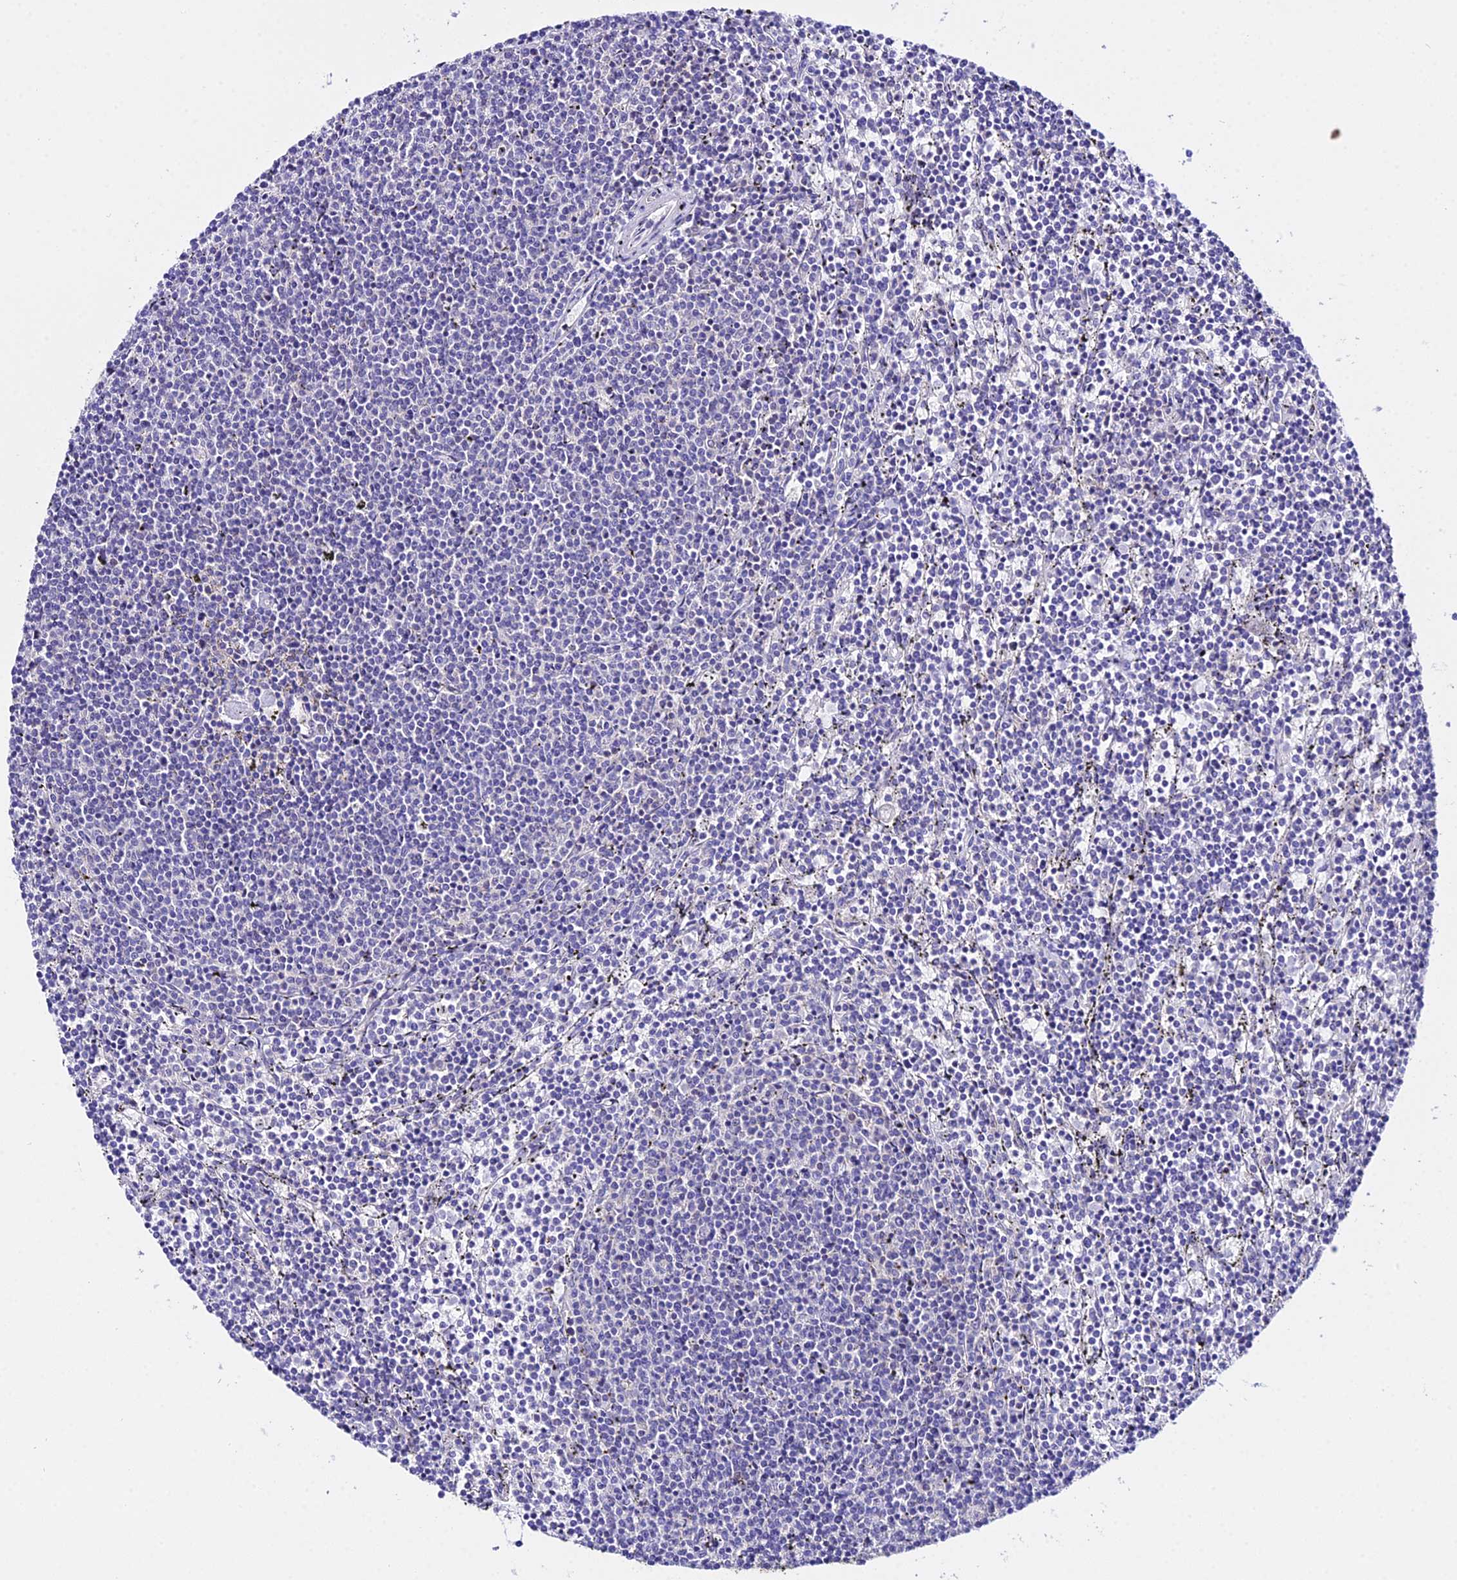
{"staining": {"intensity": "negative", "quantity": "none", "location": "none"}, "tissue": "lymphoma", "cell_type": "Tumor cells", "image_type": "cancer", "snomed": [{"axis": "morphology", "description": "Malignant lymphoma, non-Hodgkin's type, Low grade"}, {"axis": "topography", "description": "Spleen"}], "caption": "This is a histopathology image of immunohistochemistry (IHC) staining of malignant lymphoma, non-Hodgkin's type (low-grade), which shows no expression in tumor cells. (DAB immunohistochemistry (IHC), high magnification).", "gene": "ATG16L2", "patient": {"sex": "female", "age": 50}}